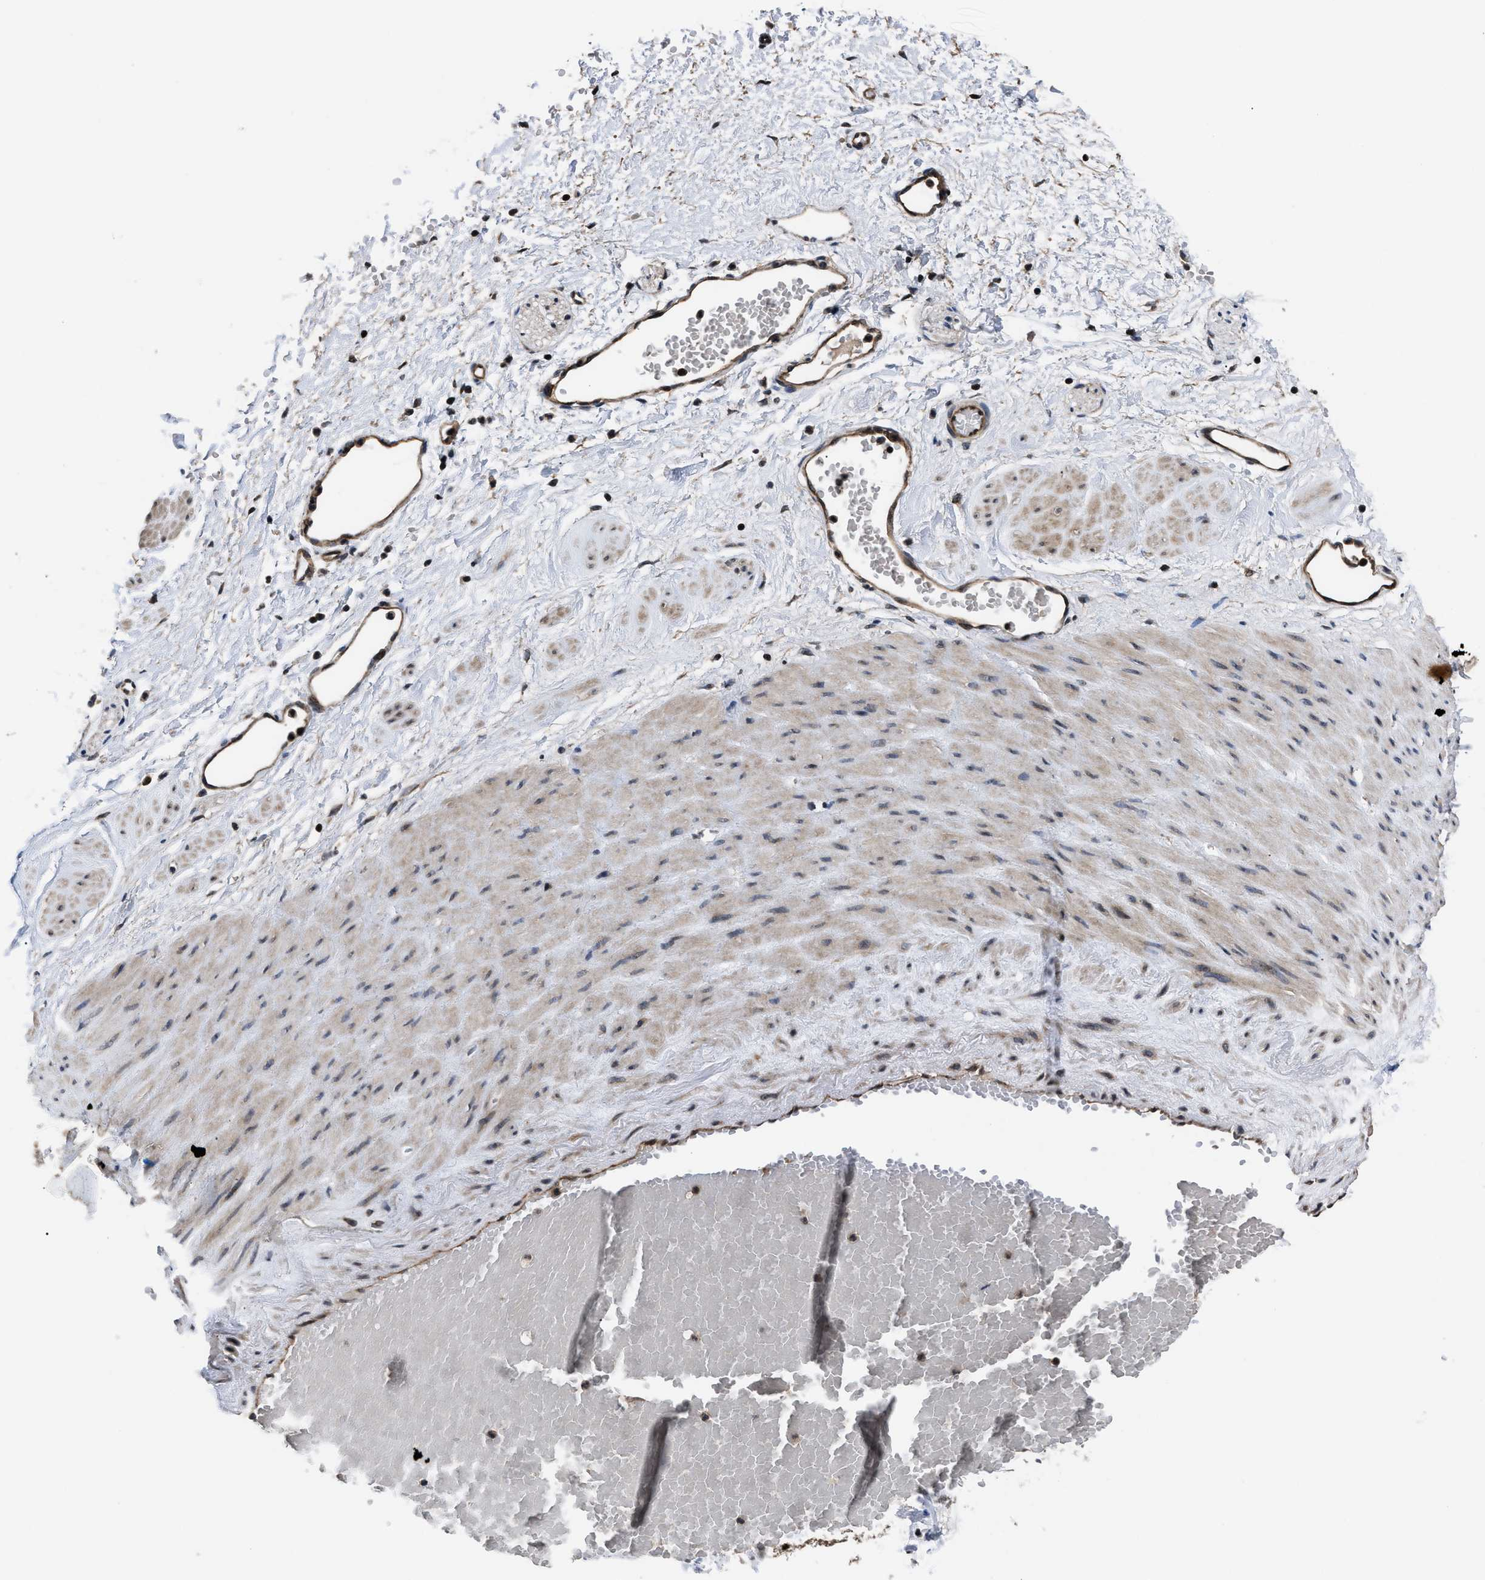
{"staining": {"intensity": "moderate", "quantity": ">75%", "location": "cytoplasmic/membranous"}, "tissue": "adipose tissue", "cell_type": "Adipocytes", "image_type": "normal", "snomed": [{"axis": "morphology", "description": "Normal tissue, NOS"}, {"axis": "topography", "description": "Soft tissue"}, {"axis": "topography", "description": "Vascular tissue"}], "caption": "Immunohistochemical staining of normal adipose tissue displays medium levels of moderate cytoplasmic/membranous positivity in about >75% of adipocytes.", "gene": "DNAJC14", "patient": {"sex": "female", "age": 35}}